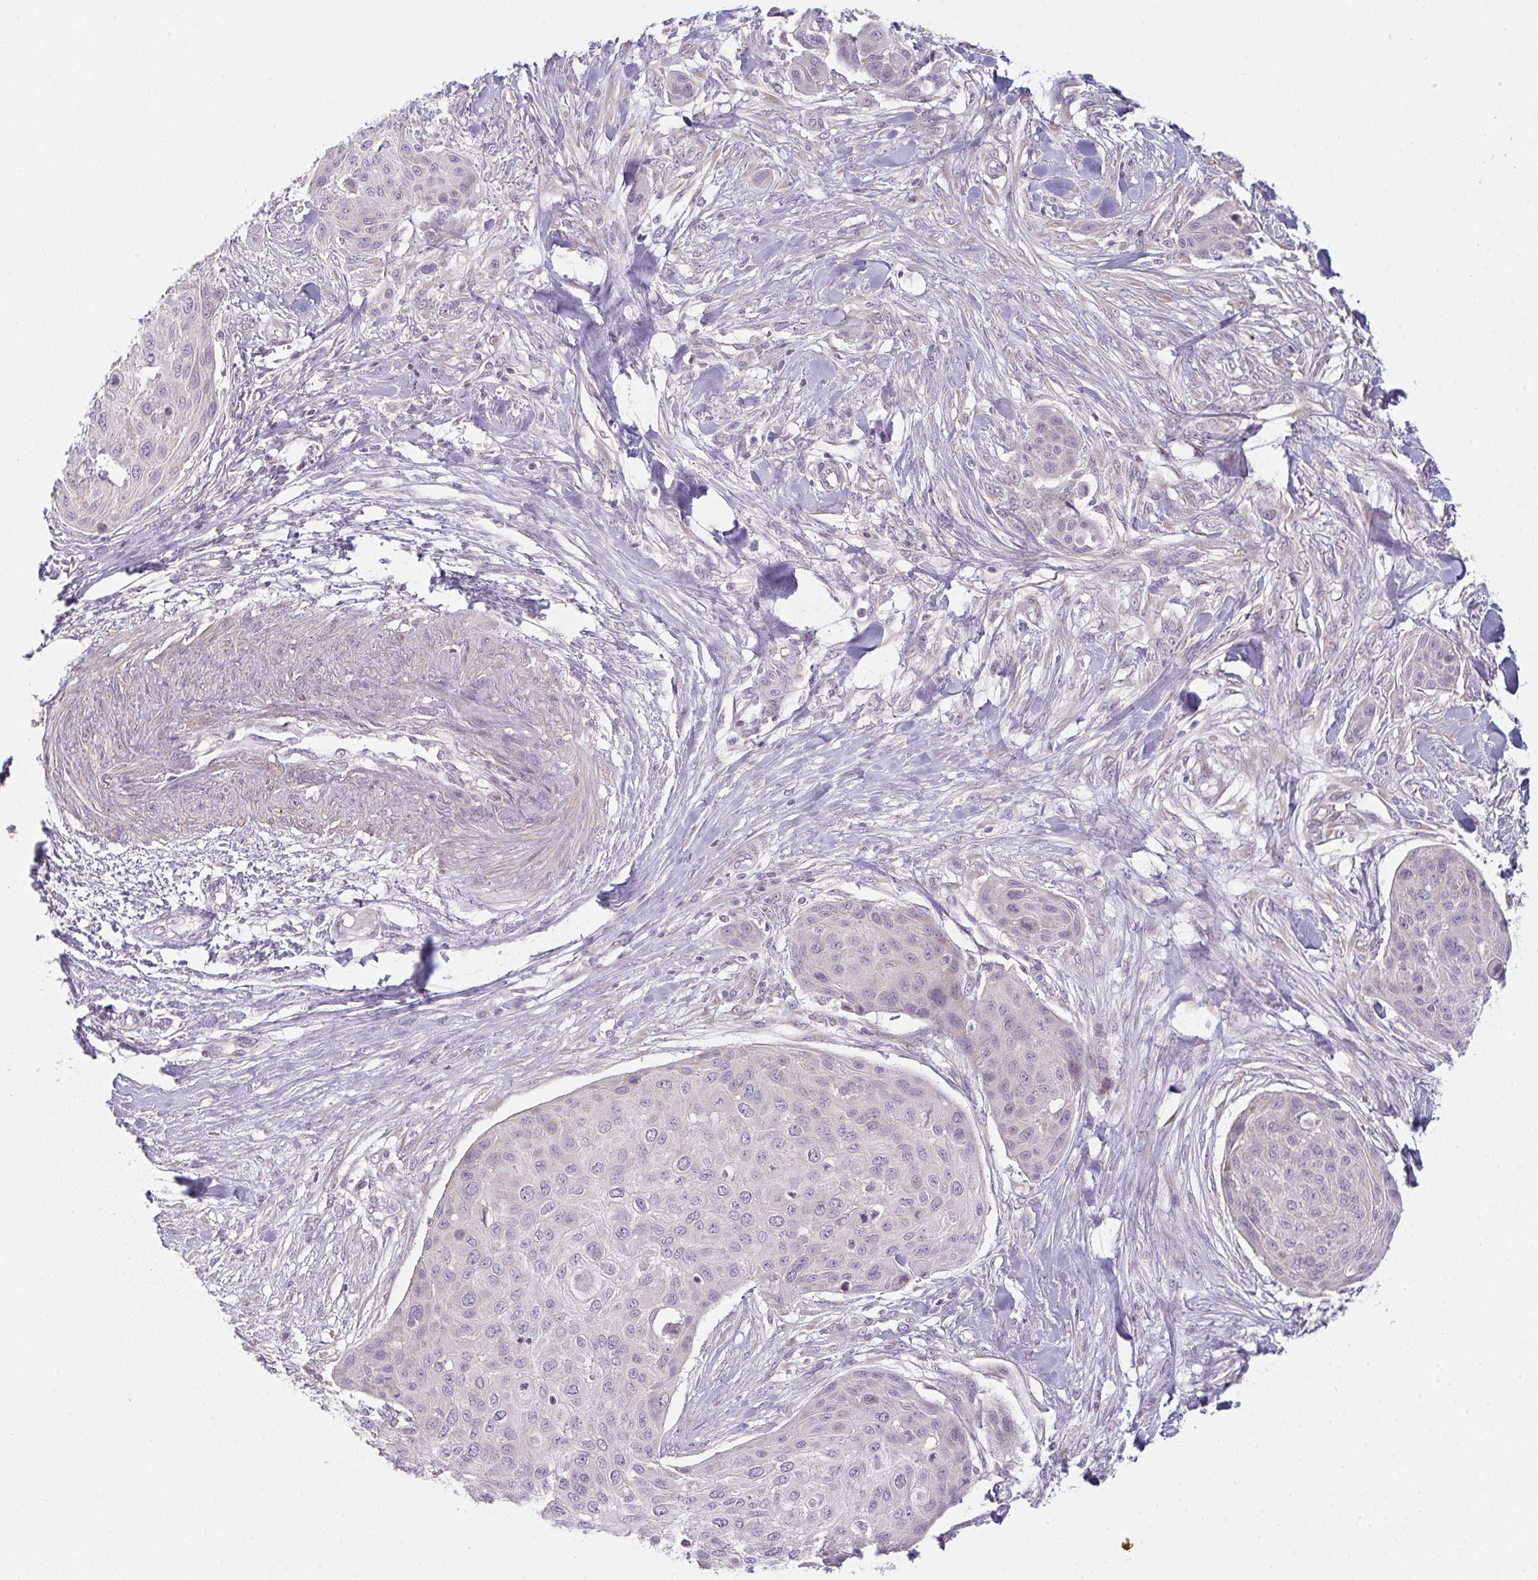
{"staining": {"intensity": "negative", "quantity": "none", "location": "none"}, "tissue": "skin cancer", "cell_type": "Tumor cells", "image_type": "cancer", "snomed": [{"axis": "morphology", "description": "Squamous cell carcinoma, NOS"}, {"axis": "topography", "description": "Skin"}], "caption": "The micrograph demonstrates no significant staining in tumor cells of skin cancer (squamous cell carcinoma). The staining was performed using DAB (3,3'-diaminobenzidine) to visualize the protein expression in brown, while the nuclei were stained in blue with hematoxylin (Magnification: 20x).", "gene": "TMEM237", "patient": {"sex": "female", "age": 87}}